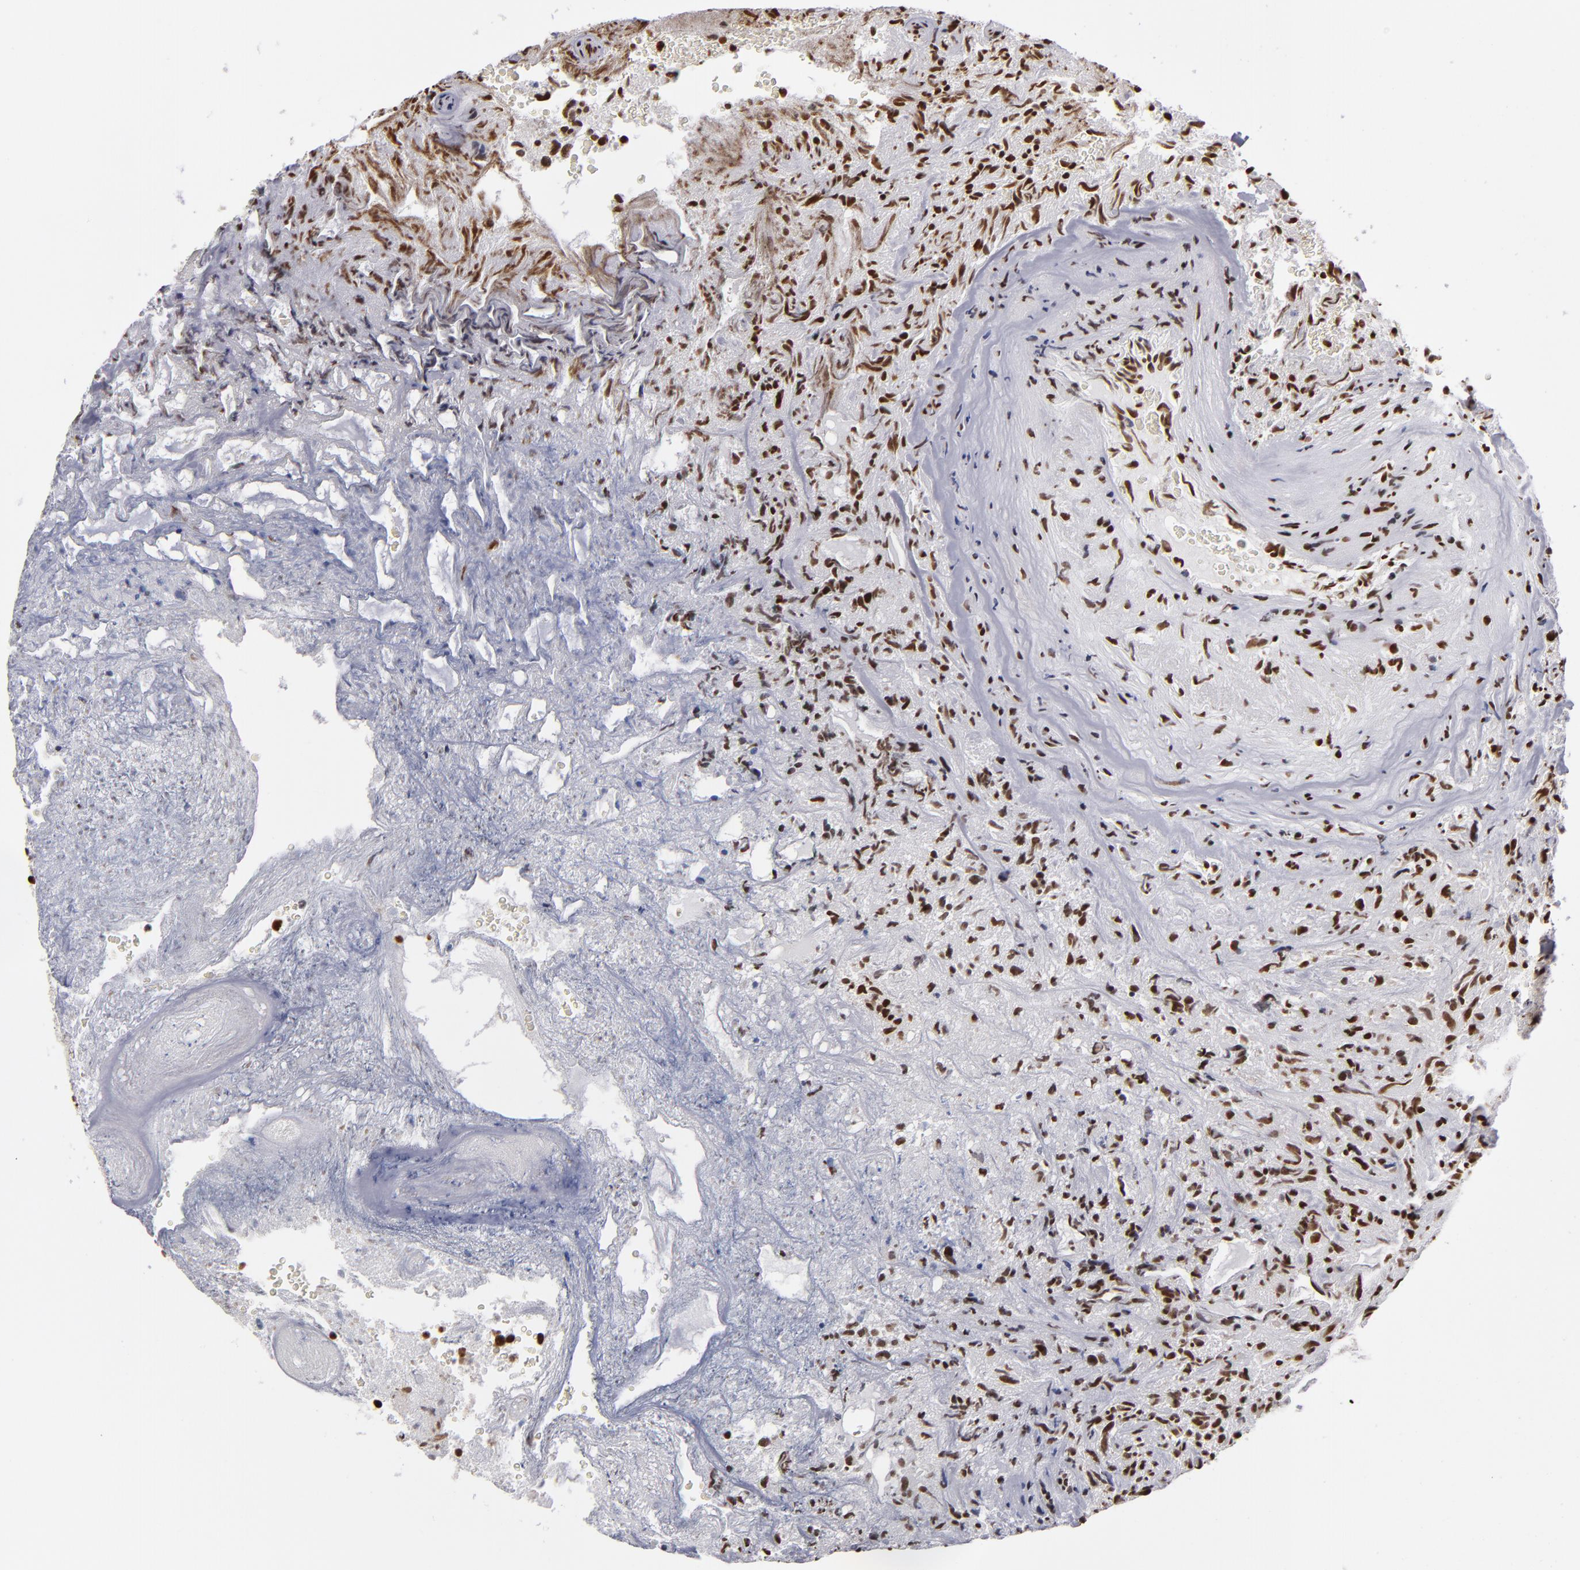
{"staining": {"intensity": "strong", "quantity": ">75%", "location": "nuclear"}, "tissue": "glioma", "cell_type": "Tumor cells", "image_type": "cancer", "snomed": [{"axis": "morphology", "description": "Normal tissue, NOS"}, {"axis": "morphology", "description": "Glioma, malignant, High grade"}, {"axis": "topography", "description": "Cerebral cortex"}], "caption": "Protein staining demonstrates strong nuclear positivity in approximately >75% of tumor cells in malignant high-grade glioma. The staining was performed using DAB (3,3'-diaminobenzidine), with brown indicating positive protein expression. Nuclei are stained blue with hematoxylin.", "gene": "MRE11", "patient": {"sex": "male", "age": 75}}